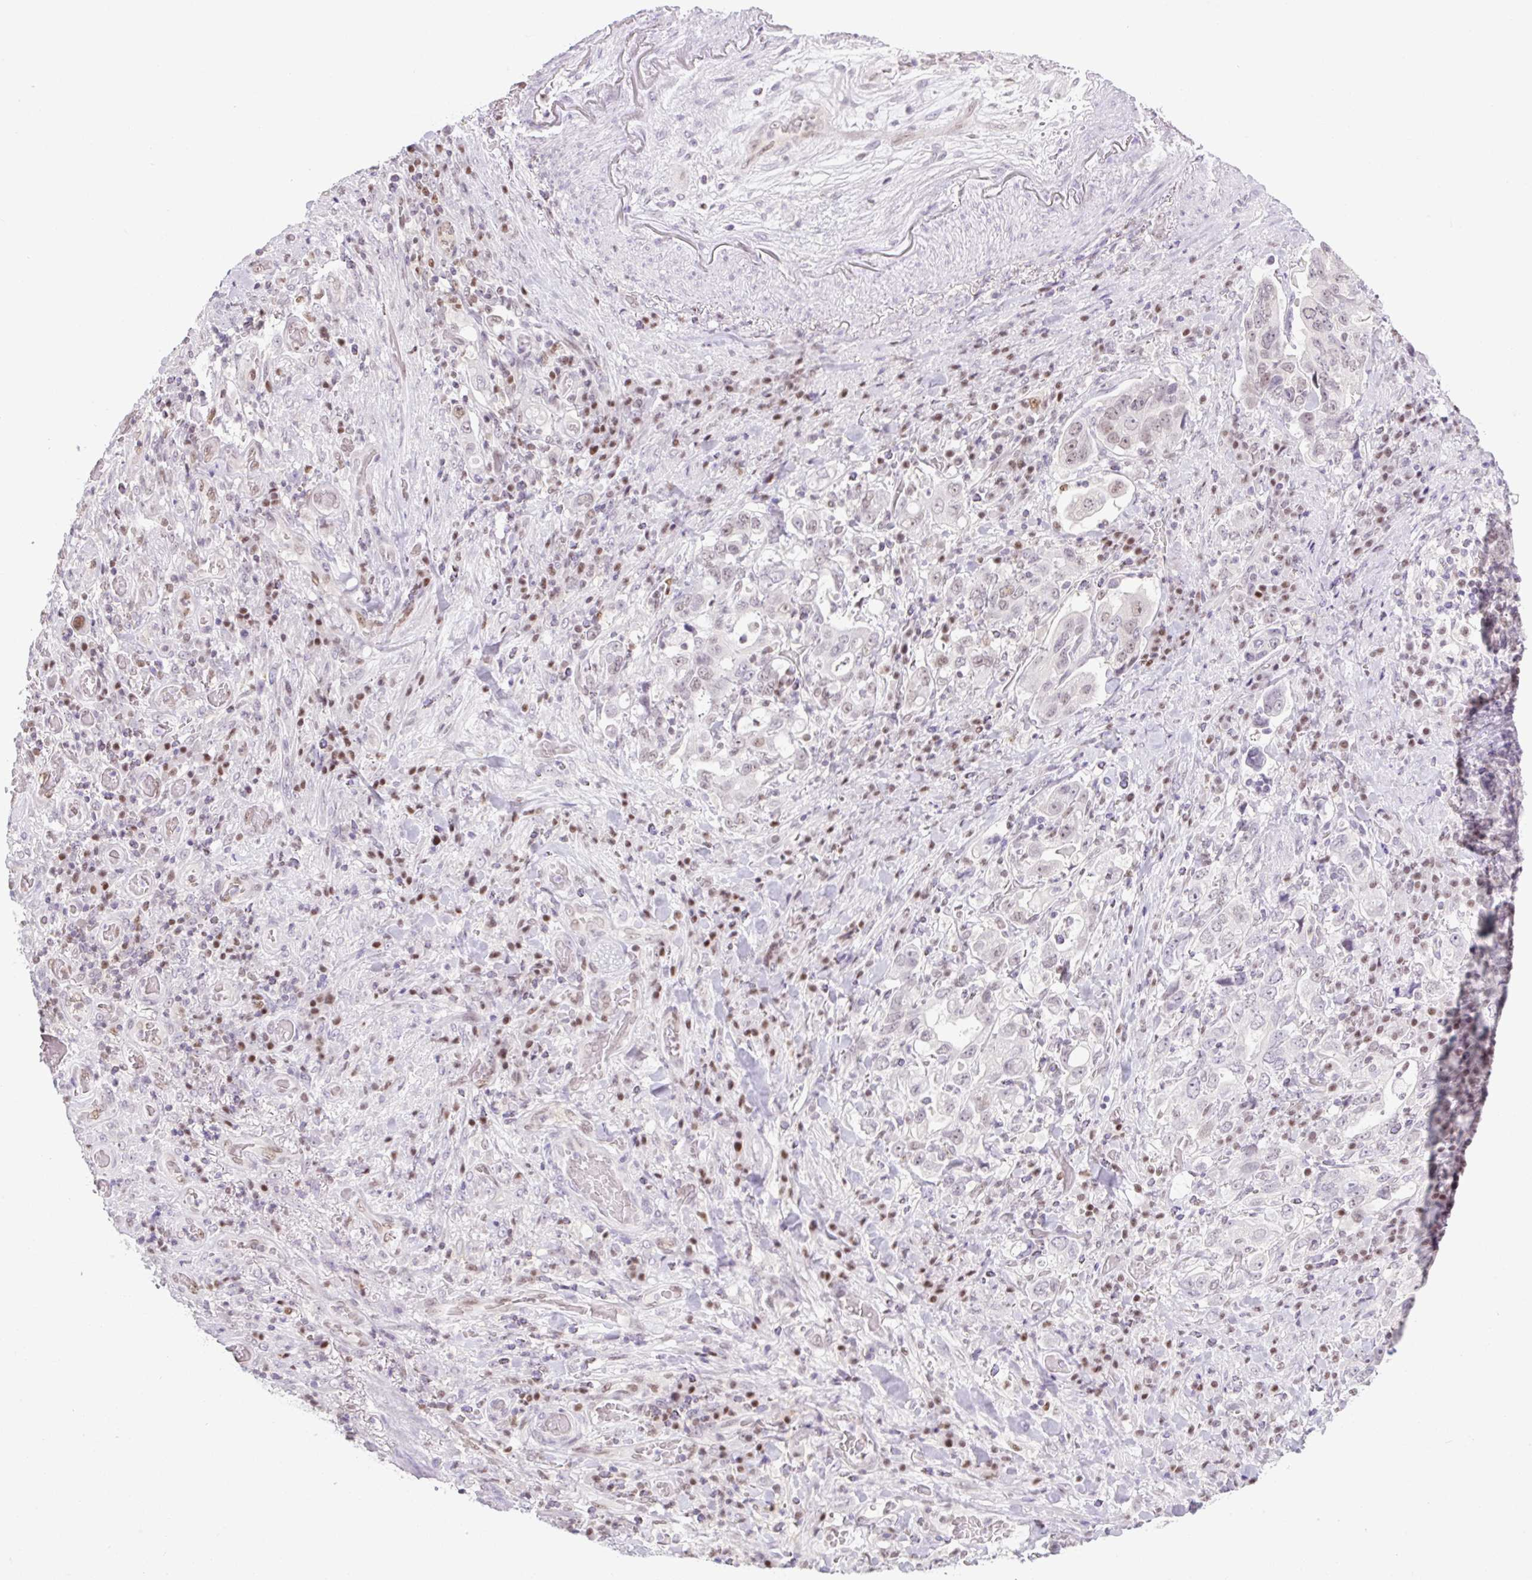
{"staining": {"intensity": "negative", "quantity": "none", "location": "none"}, "tissue": "stomach cancer", "cell_type": "Tumor cells", "image_type": "cancer", "snomed": [{"axis": "morphology", "description": "Adenocarcinoma, NOS"}, {"axis": "topography", "description": "Stomach, upper"}, {"axis": "topography", "description": "Stomach"}], "caption": "Stomach adenocarcinoma was stained to show a protein in brown. There is no significant expression in tumor cells.", "gene": "TLE3", "patient": {"sex": "male", "age": 62}}